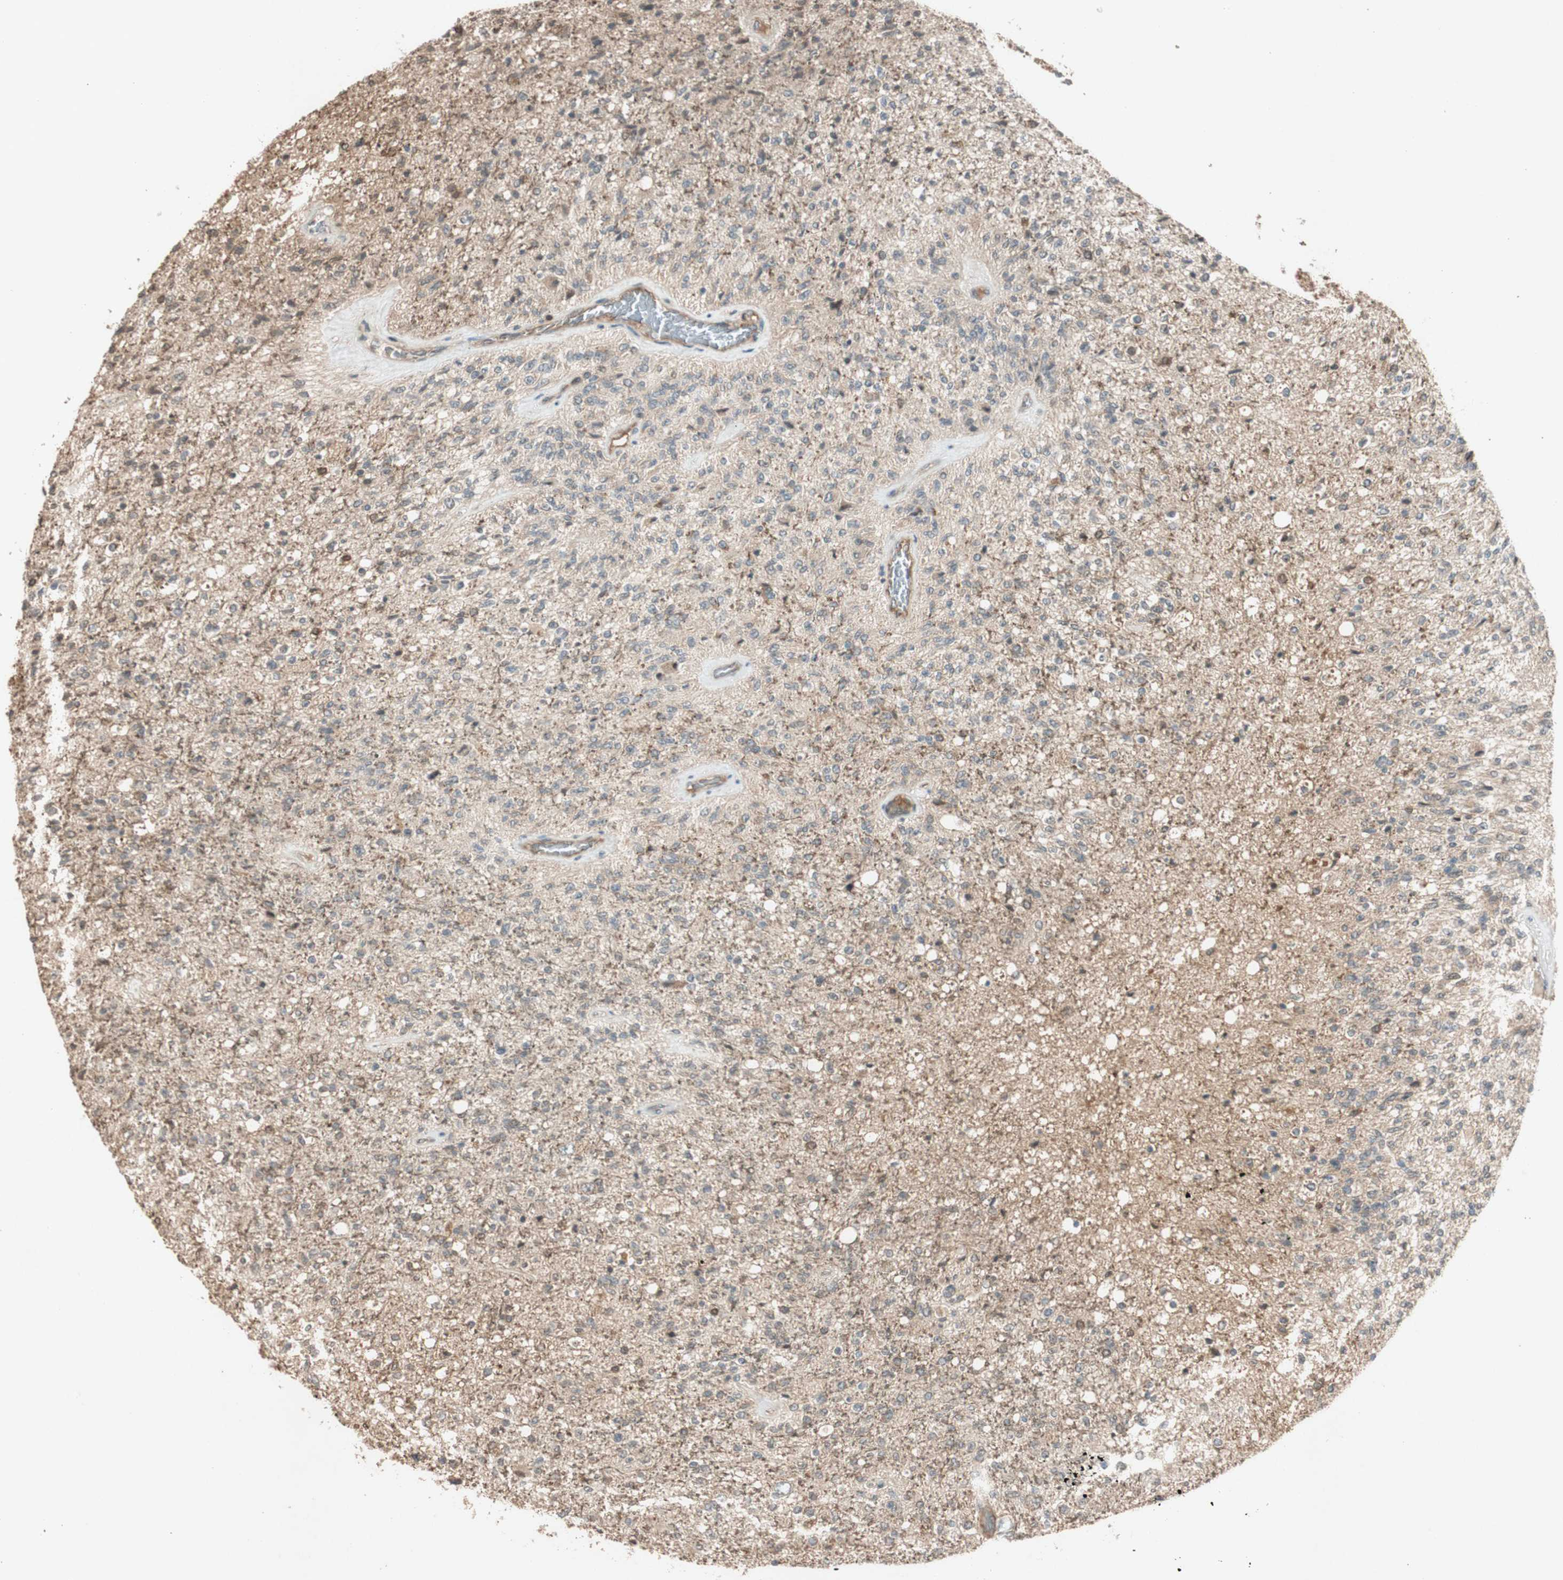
{"staining": {"intensity": "moderate", "quantity": ">75%", "location": "cytoplasmic/membranous"}, "tissue": "glioma", "cell_type": "Tumor cells", "image_type": "cancer", "snomed": [{"axis": "morphology", "description": "Normal tissue, NOS"}, {"axis": "morphology", "description": "Glioma, malignant, High grade"}, {"axis": "topography", "description": "Cerebral cortex"}], "caption": "The micrograph displays a brown stain indicating the presence of a protein in the cytoplasmic/membranous of tumor cells in malignant high-grade glioma.", "gene": "EPHA8", "patient": {"sex": "male", "age": 77}}